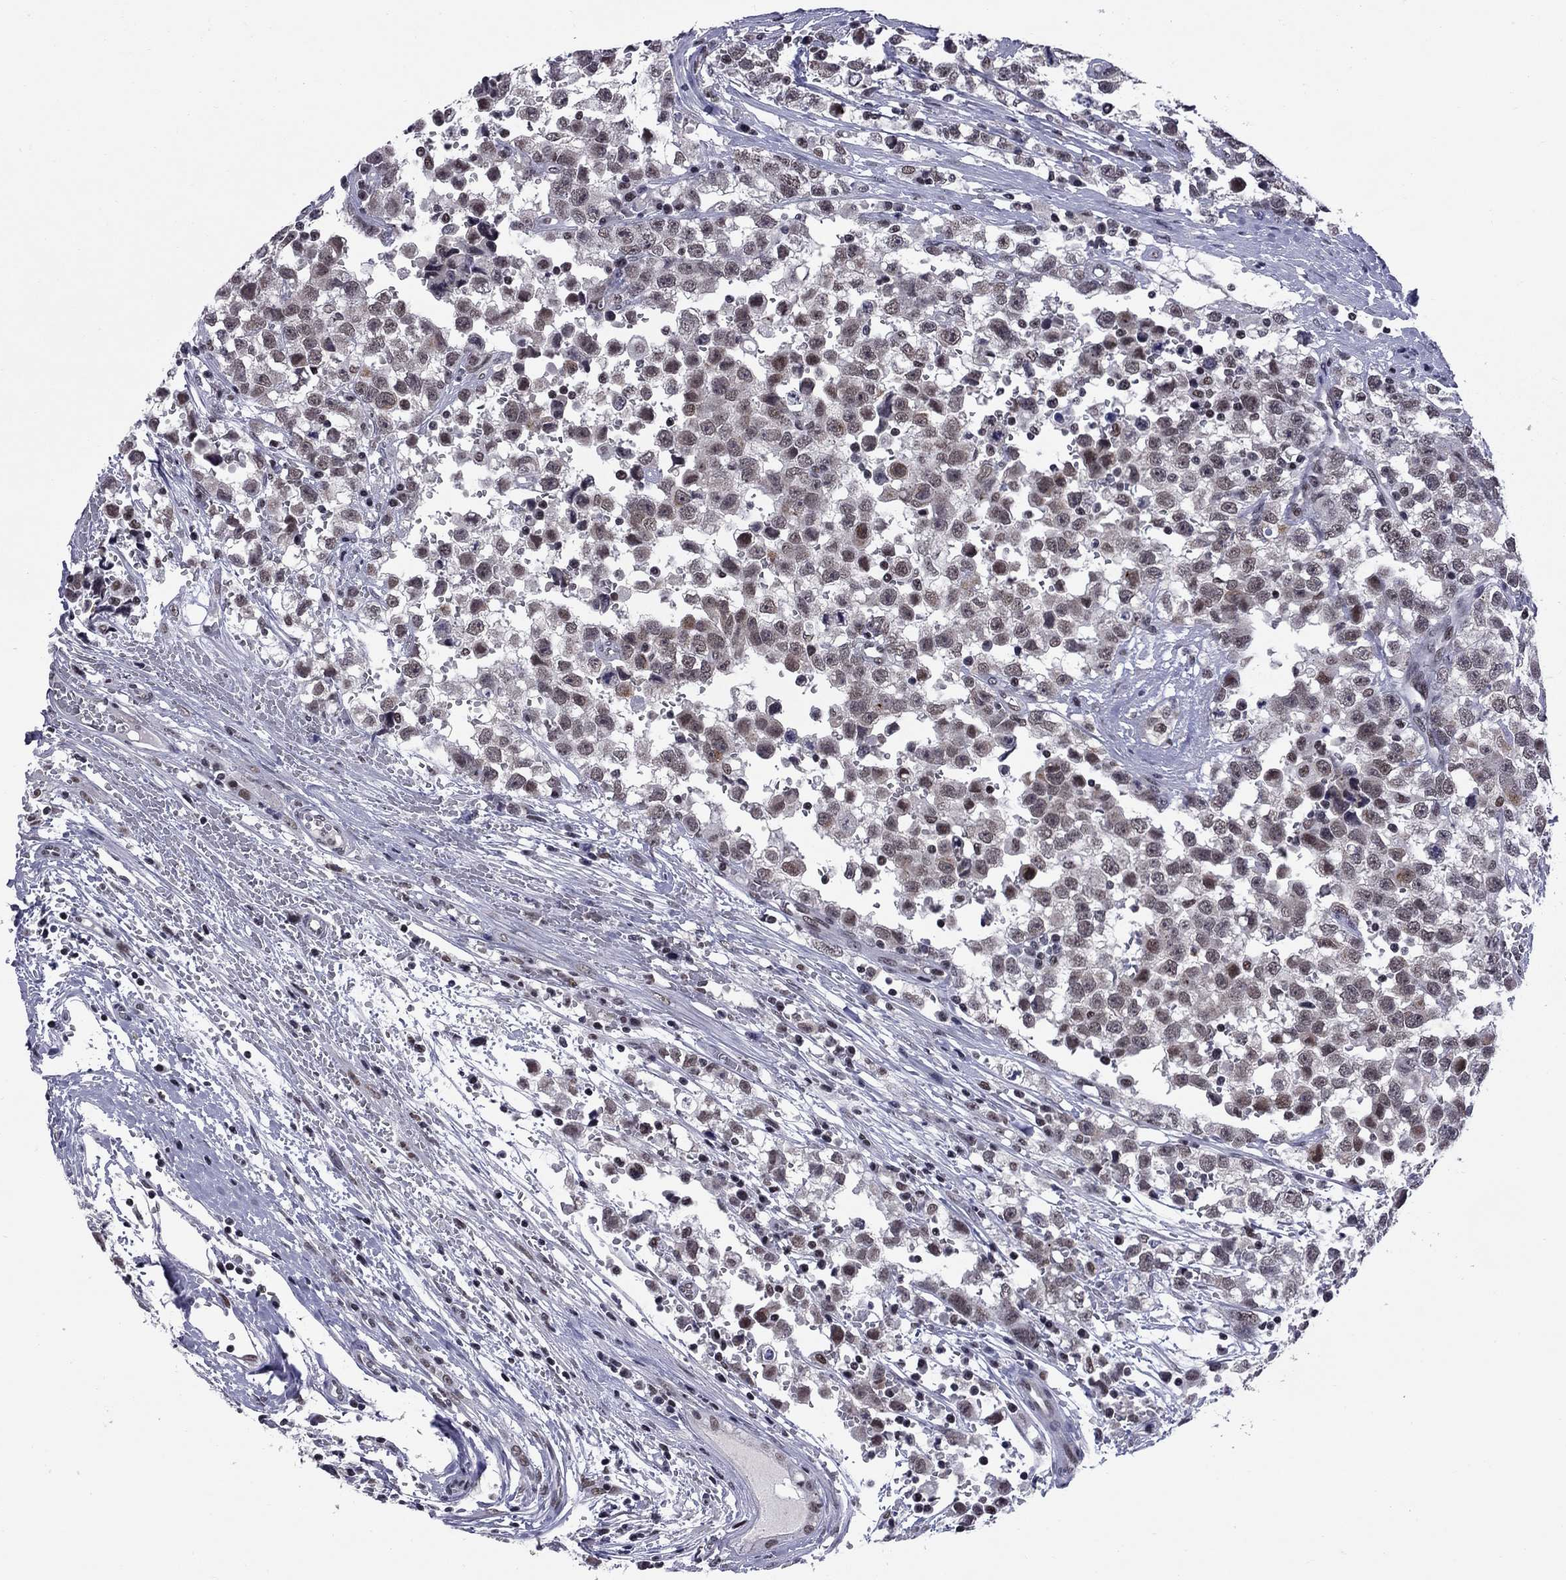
{"staining": {"intensity": "negative", "quantity": "none", "location": "none"}, "tissue": "testis cancer", "cell_type": "Tumor cells", "image_type": "cancer", "snomed": [{"axis": "morphology", "description": "Seminoma, NOS"}, {"axis": "topography", "description": "Testis"}], "caption": "Protein analysis of testis cancer displays no significant staining in tumor cells.", "gene": "TAF9", "patient": {"sex": "male", "age": 34}}